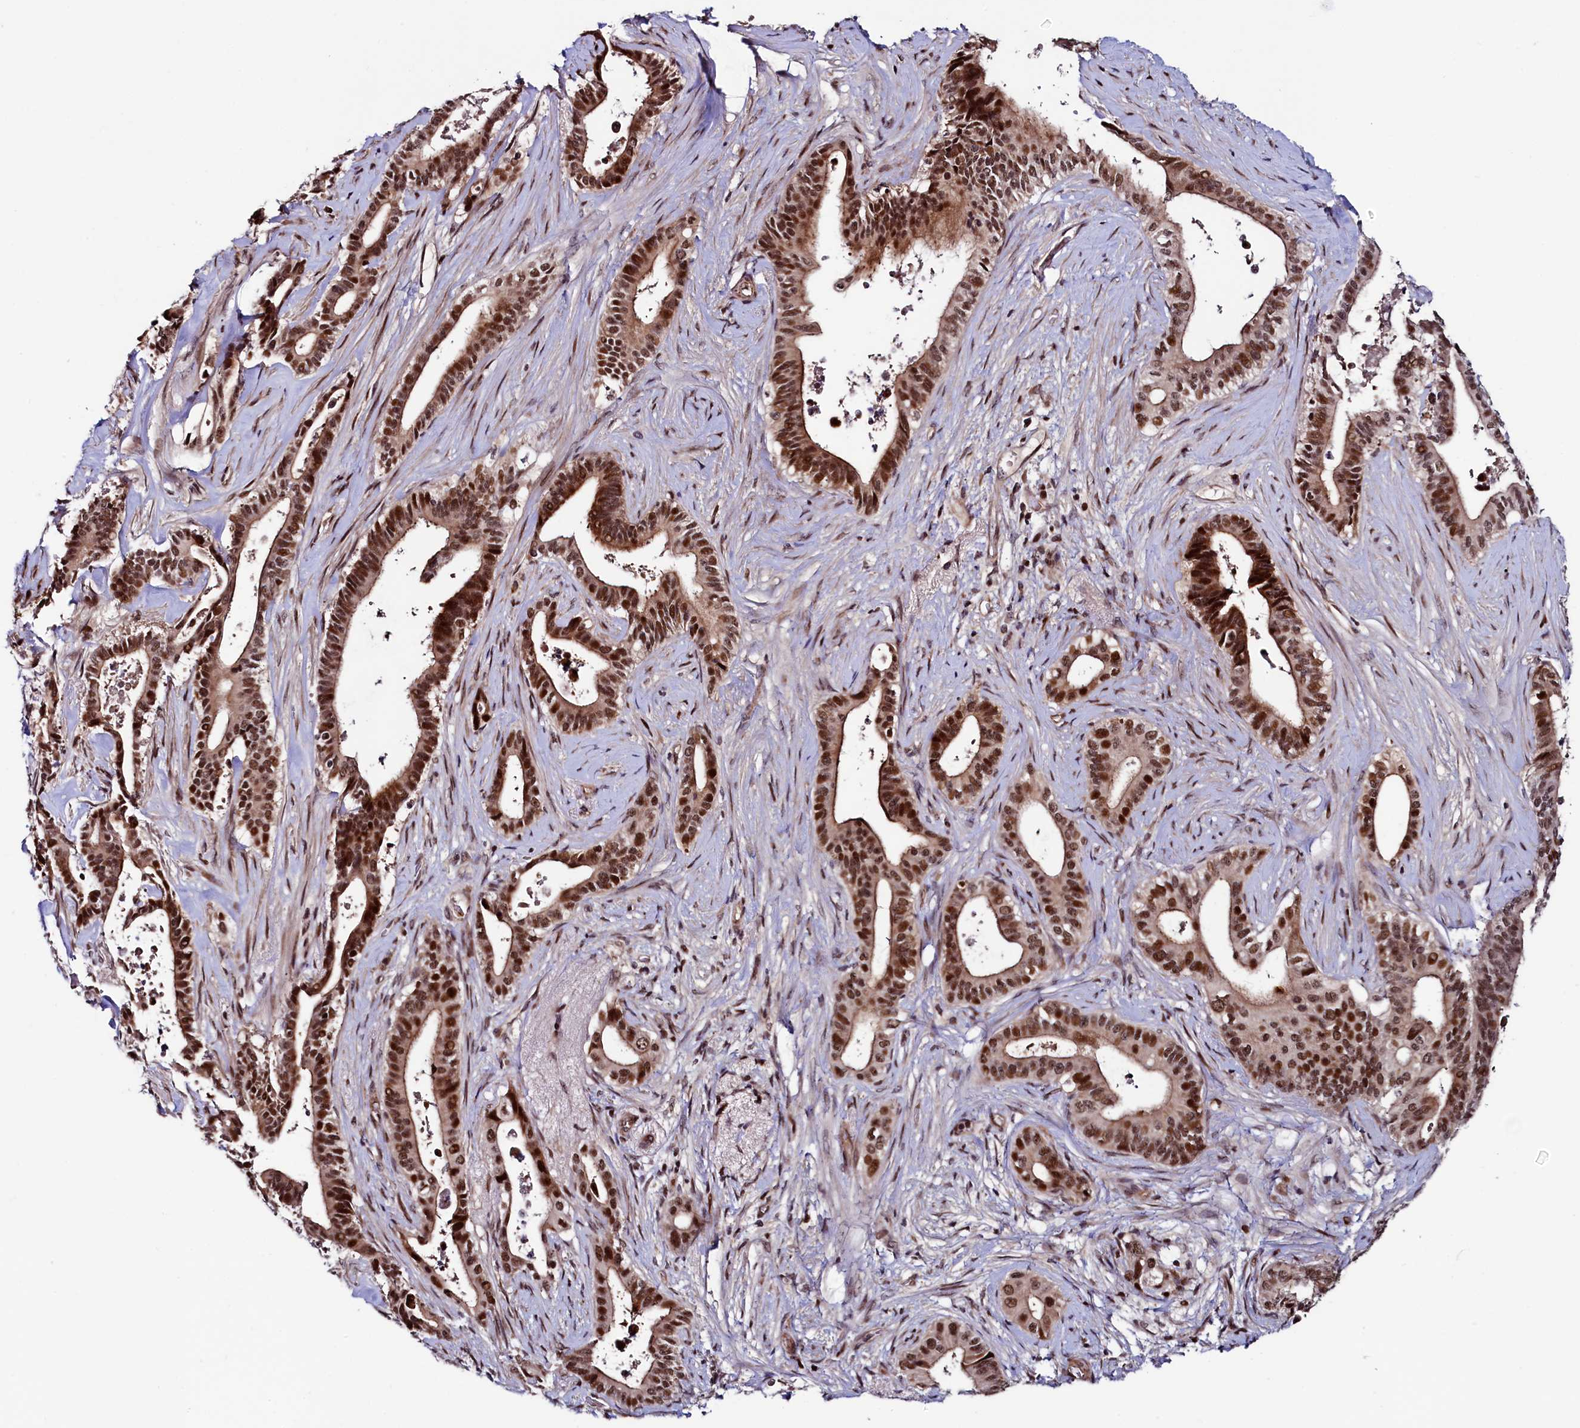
{"staining": {"intensity": "strong", "quantity": ">75%", "location": "nuclear"}, "tissue": "pancreatic cancer", "cell_type": "Tumor cells", "image_type": "cancer", "snomed": [{"axis": "morphology", "description": "Adenocarcinoma, NOS"}, {"axis": "topography", "description": "Pancreas"}], "caption": "IHC staining of pancreatic cancer (adenocarcinoma), which demonstrates high levels of strong nuclear staining in about >75% of tumor cells indicating strong nuclear protein expression. The staining was performed using DAB (brown) for protein detection and nuclei were counterstained in hematoxylin (blue).", "gene": "LEO1", "patient": {"sex": "female", "age": 77}}